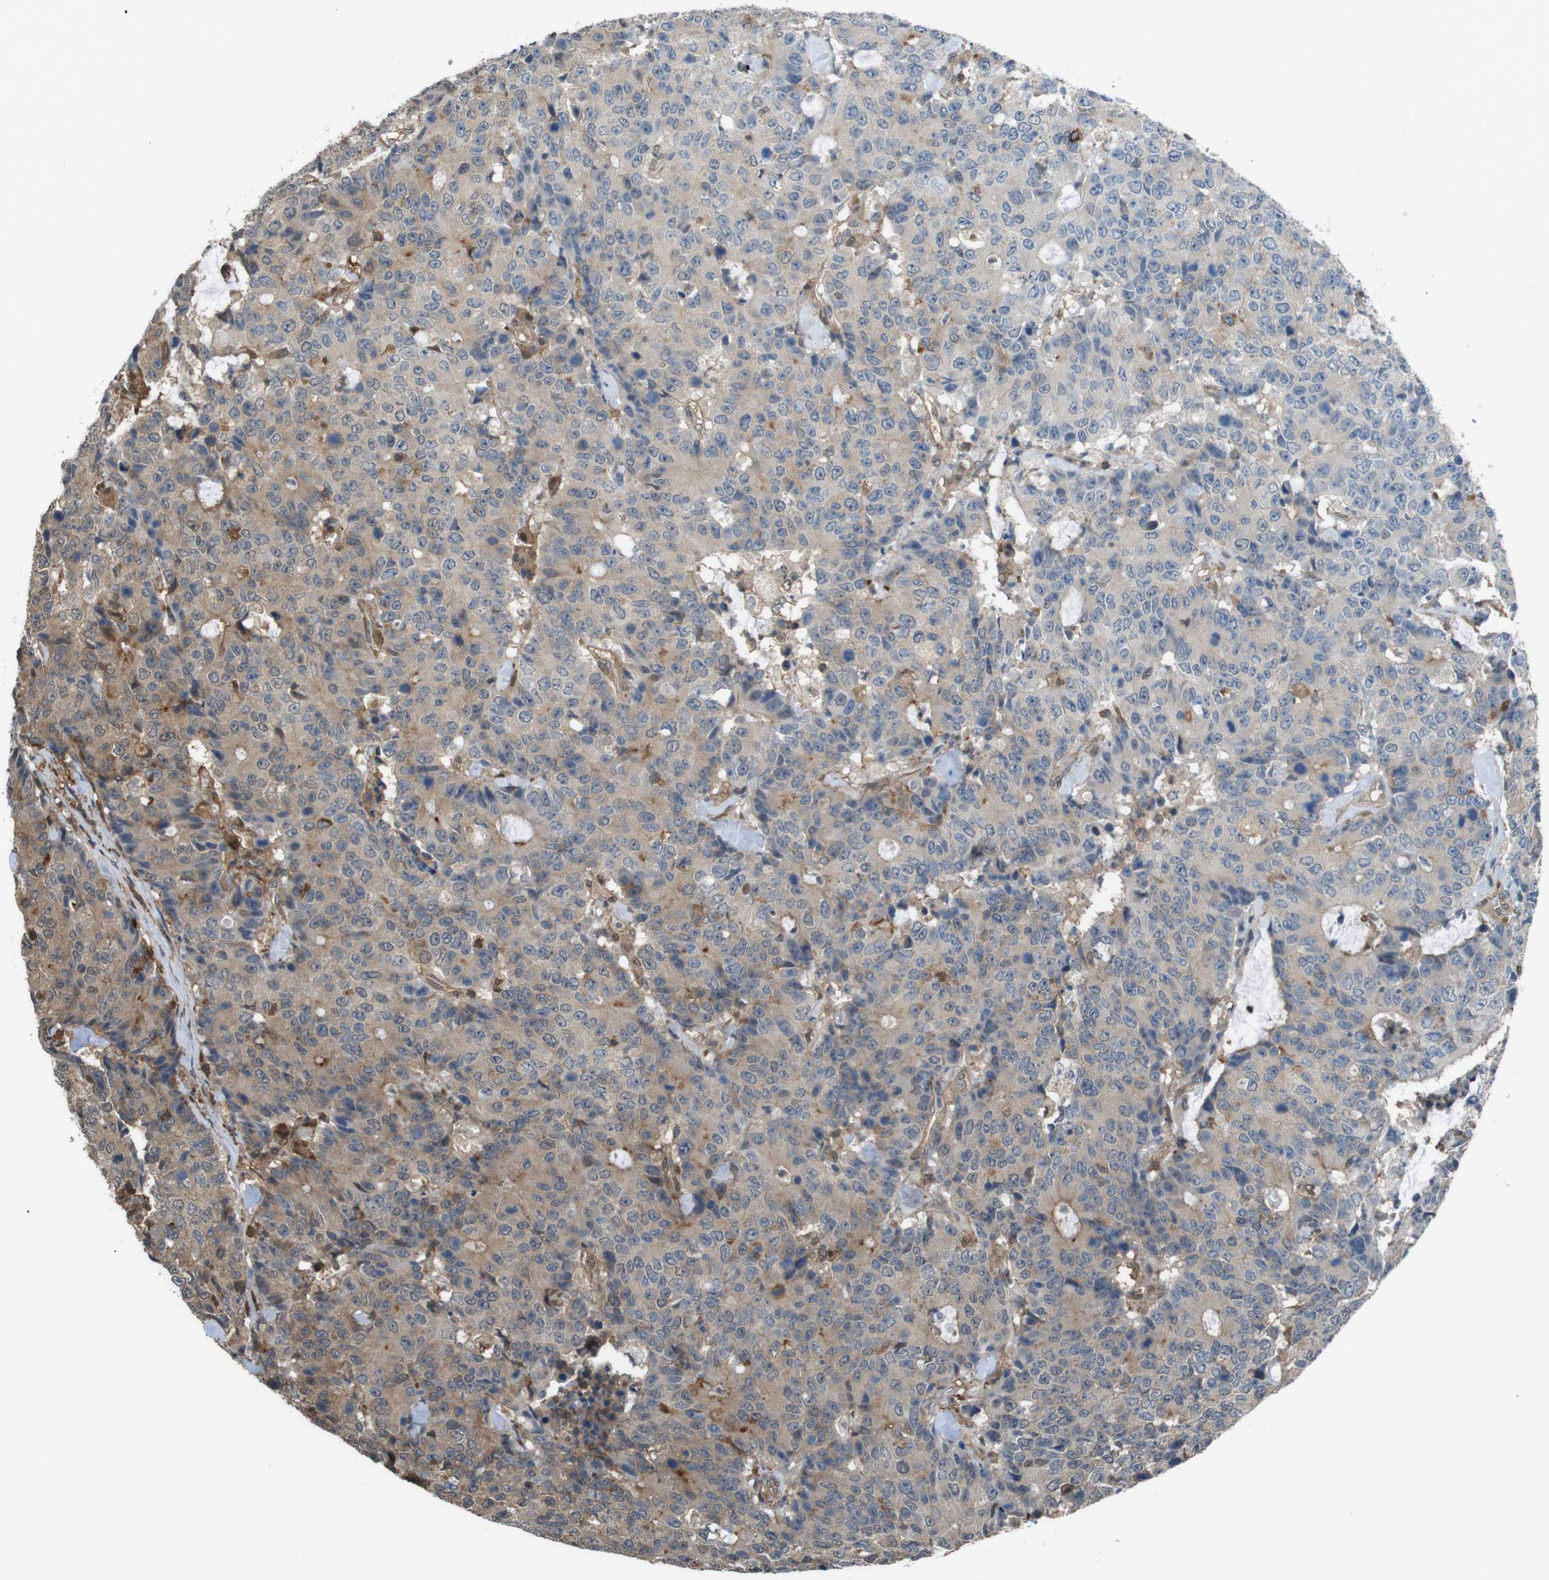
{"staining": {"intensity": "moderate", "quantity": ">75%", "location": "cytoplasmic/membranous"}, "tissue": "colorectal cancer", "cell_type": "Tumor cells", "image_type": "cancer", "snomed": [{"axis": "morphology", "description": "Adenocarcinoma, NOS"}, {"axis": "topography", "description": "Colon"}], "caption": "IHC photomicrograph of colorectal cancer (adenocarcinoma) stained for a protein (brown), which exhibits medium levels of moderate cytoplasmic/membranous staining in approximately >75% of tumor cells.", "gene": "ARHGDIA", "patient": {"sex": "female", "age": 86}}